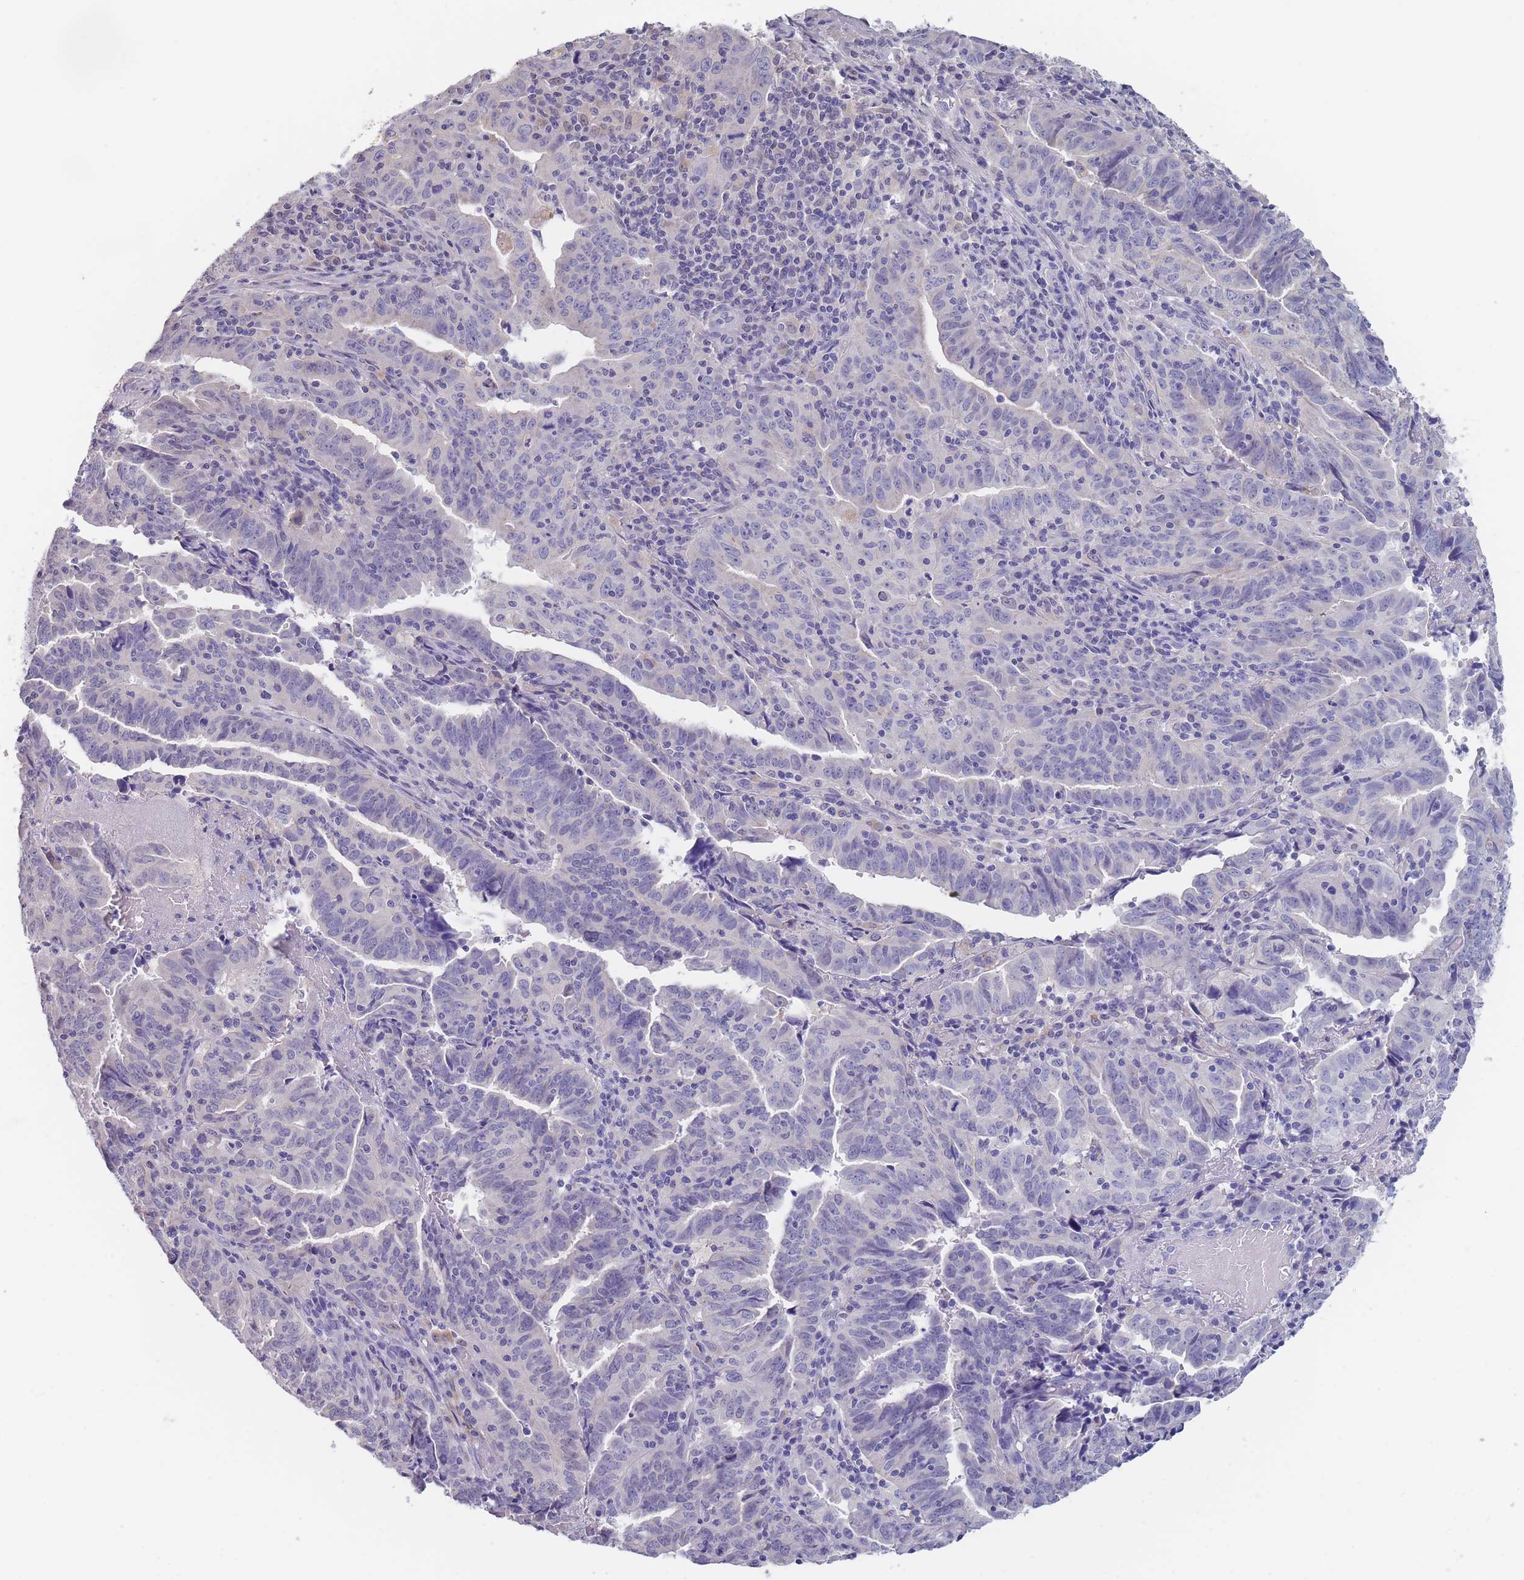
{"staining": {"intensity": "negative", "quantity": "none", "location": "none"}, "tissue": "endometrial cancer", "cell_type": "Tumor cells", "image_type": "cancer", "snomed": [{"axis": "morphology", "description": "Adenocarcinoma, NOS"}, {"axis": "topography", "description": "Endometrium"}], "caption": "The IHC image has no significant staining in tumor cells of endometrial cancer (adenocarcinoma) tissue.", "gene": "CYP51A1", "patient": {"sex": "female", "age": 60}}